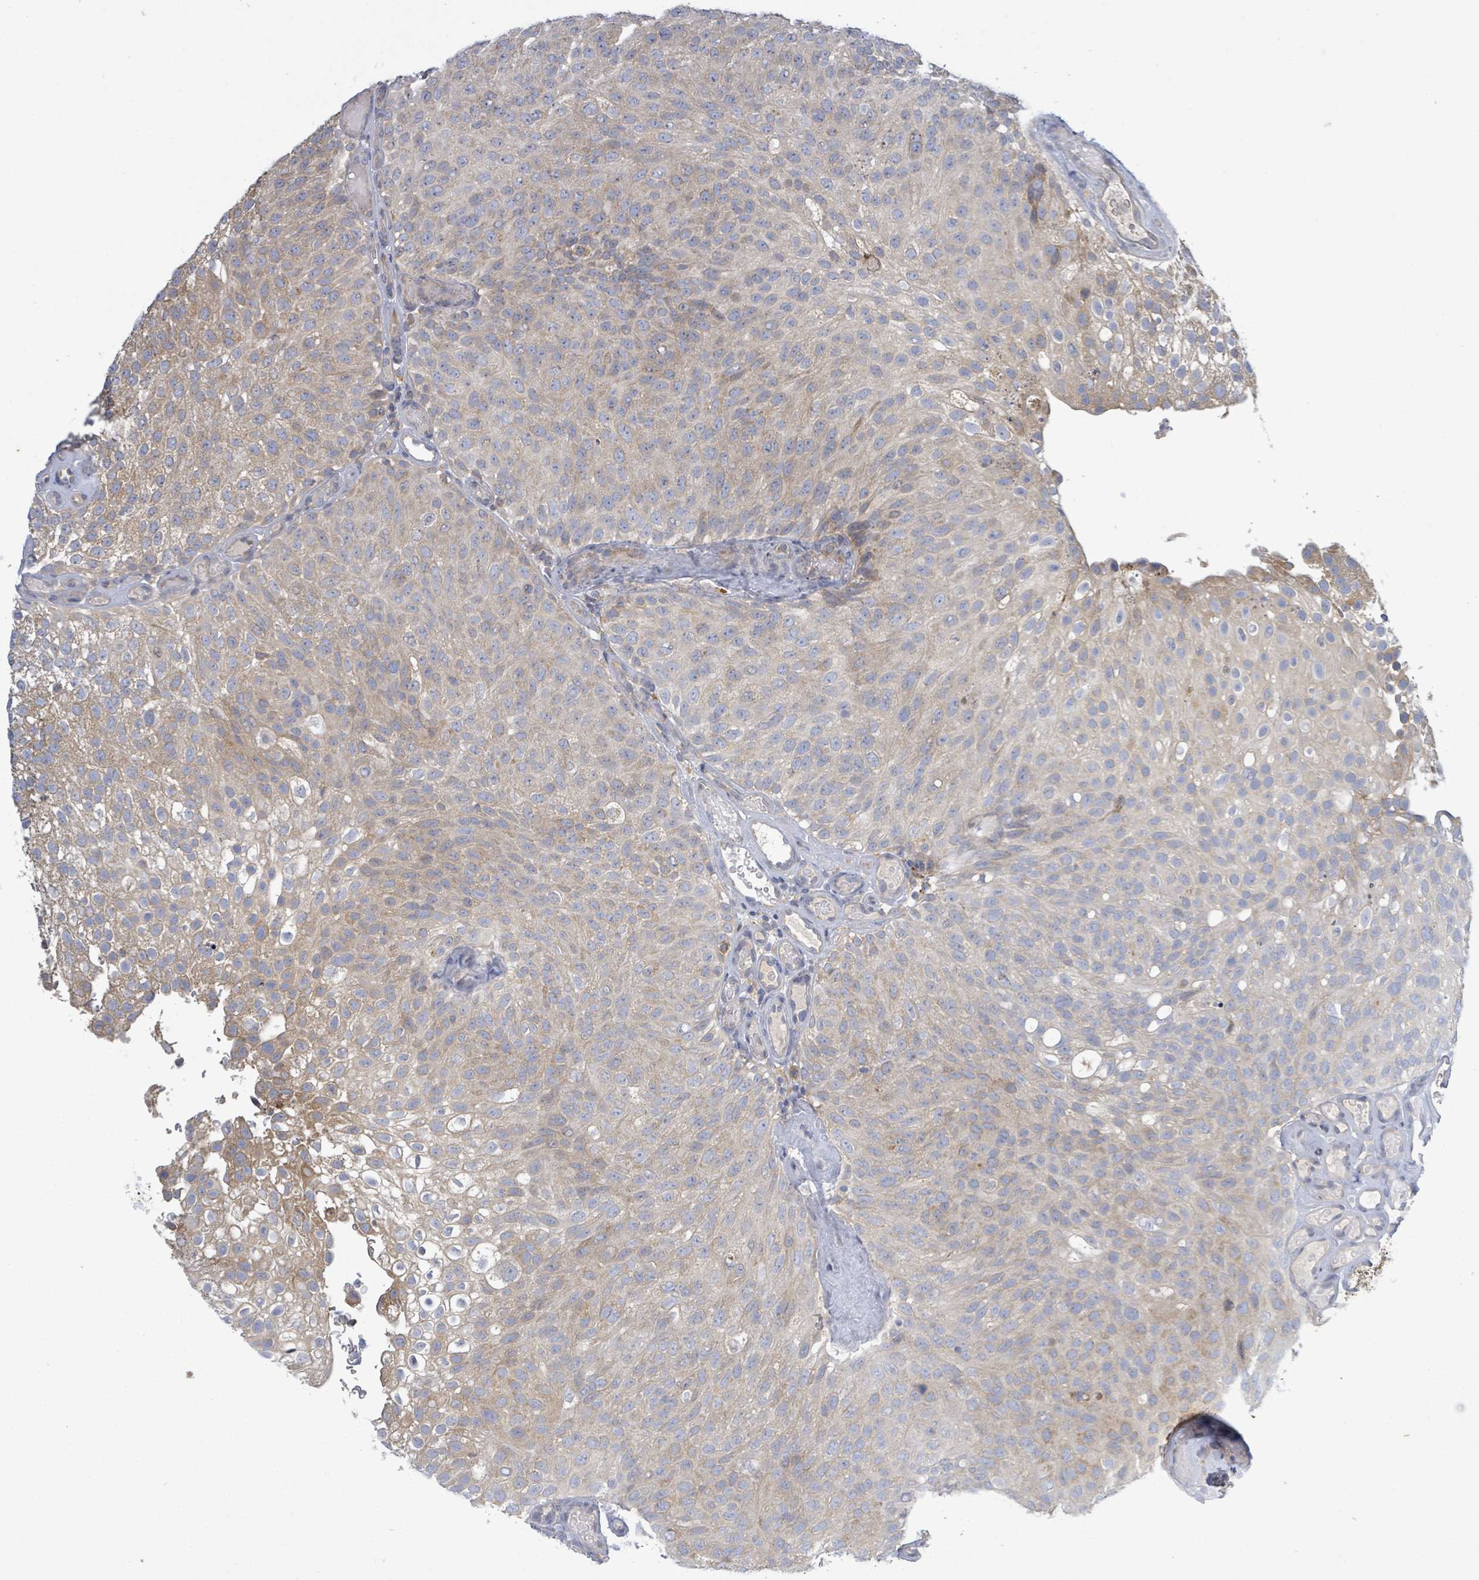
{"staining": {"intensity": "weak", "quantity": "25%-75%", "location": "cytoplasmic/membranous"}, "tissue": "urothelial cancer", "cell_type": "Tumor cells", "image_type": "cancer", "snomed": [{"axis": "morphology", "description": "Urothelial carcinoma, Low grade"}, {"axis": "topography", "description": "Urinary bladder"}], "caption": "This histopathology image demonstrates IHC staining of urothelial cancer, with low weak cytoplasmic/membranous staining in approximately 25%-75% of tumor cells.", "gene": "ATP13A1", "patient": {"sex": "male", "age": 78}}